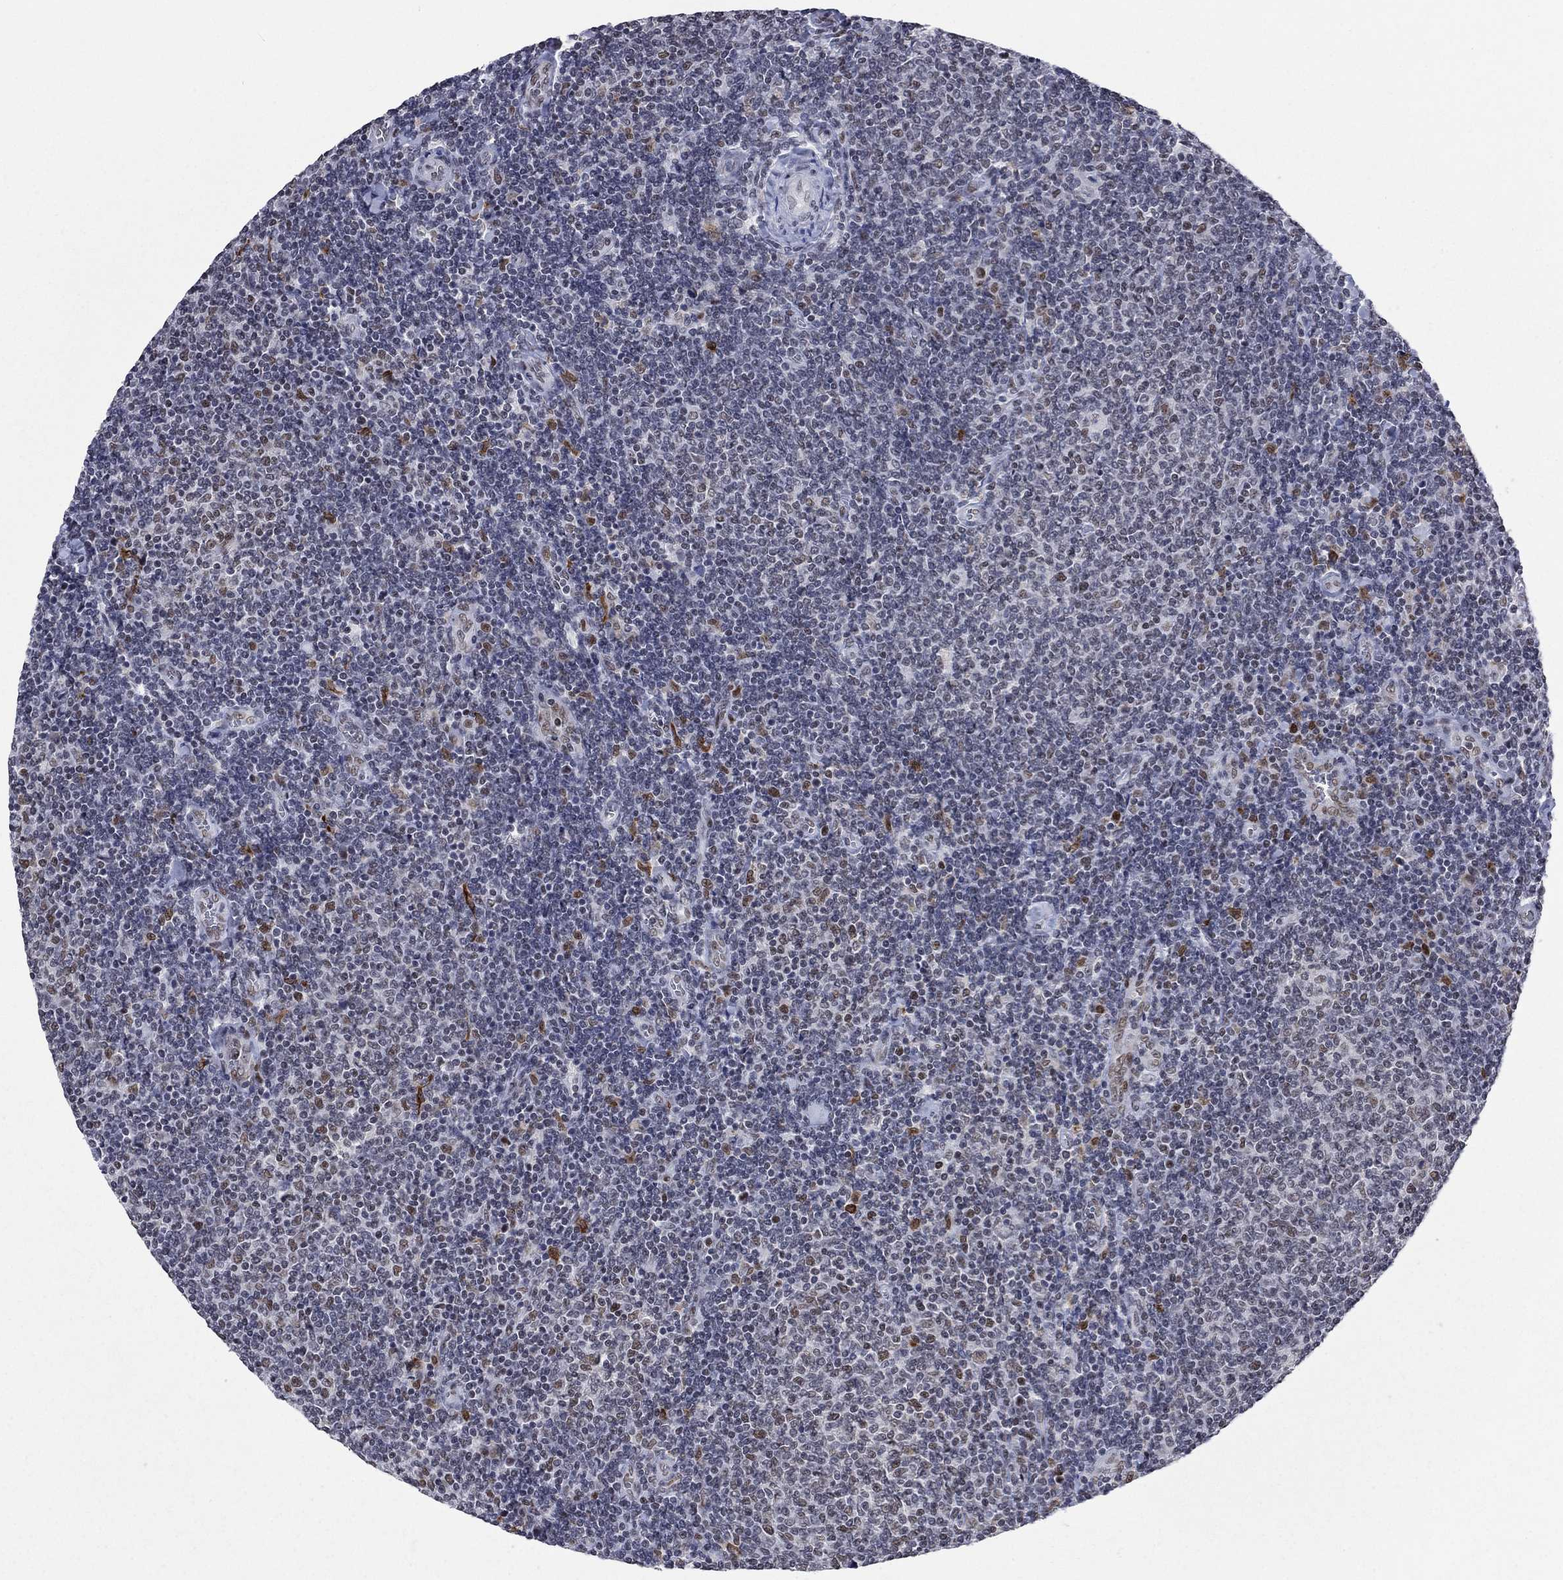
{"staining": {"intensity": "moderate", "quantity": "<25%", "location": "nuclear"}, "tissue": "lymphoma", "cell_type": "Tumor cells", "image_type": "cancer", "snomed": [{"axis": "morphology", "description": "Malignant lymphoma, non-Hodgkin's type, Low grade"}, {"axis": "topography", "description": "Lymph node"}], "caption": "Protein staining by immunohistochemistry demonstrates moderate nuclear staining in approximately <25% of tumor cells in low-grade malignant lymphoma, non-Hodgkin's type.", "gene": "HCFC1", "patient": {"sex": "male", "age": 52}}